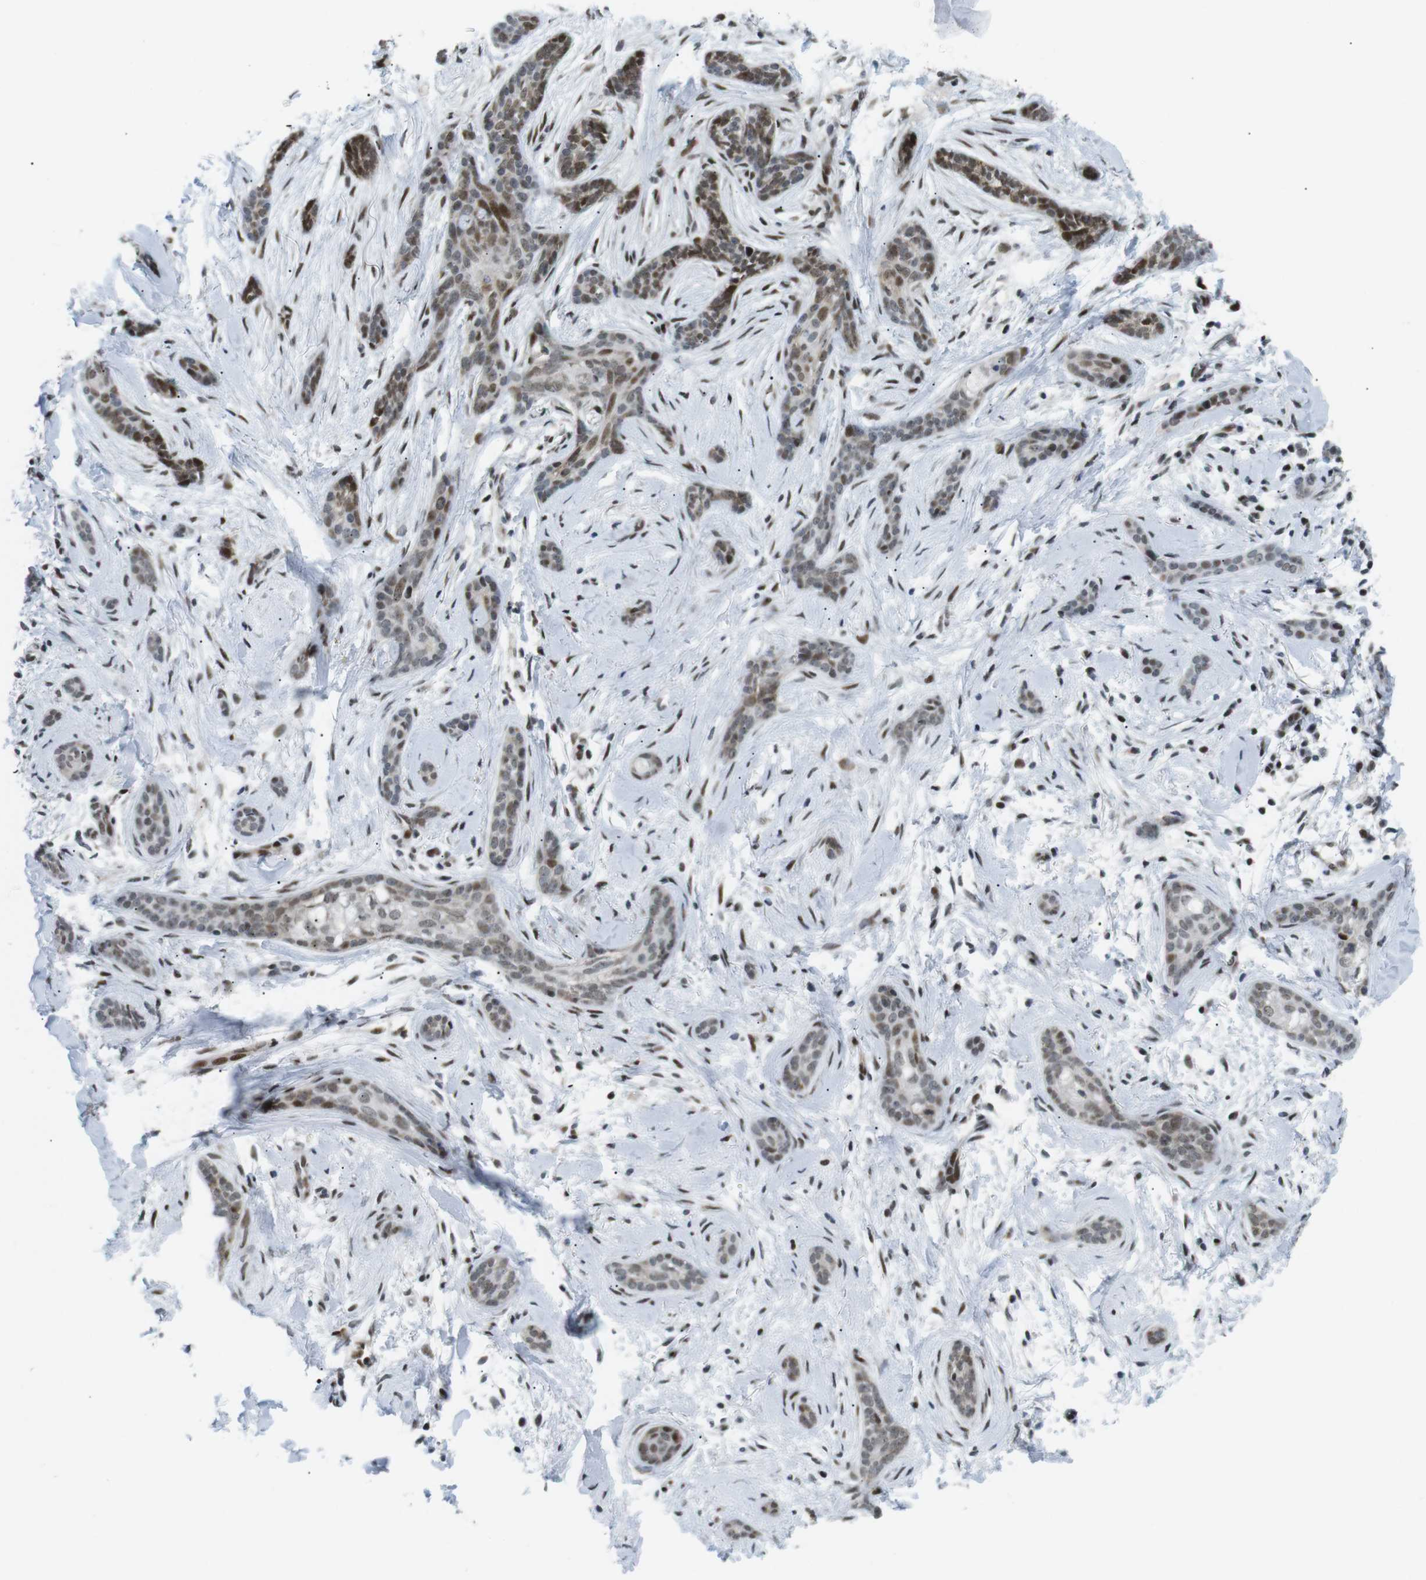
{"staining": {"intensity": "moderate", "quantity": "<25%", "location": "nuclear"}, "tissue": "skin cancer", "cell_type": "Tumor cells", "image_type": "cancer", "snomed": [{"axis": "morphology", "description": "Basal cell carcinoma"}, {"axis": "morphology", "description": "Adnexal tumor, benign"}, {"axis": "topography", "description": "Skin"}], "caption": "Immunohistochemical staining of skin cancer (basal cell carcinoma) displays low levels of moderate nuclear protein staining in approximately <25% of tumor cells. The protein is stained brown, and the nuclei are stained in blue (DAB IHC with brightfield microscopy, high magnification).", "gene": "CDC27", "patient": {"sex": "female", "age": 42}}